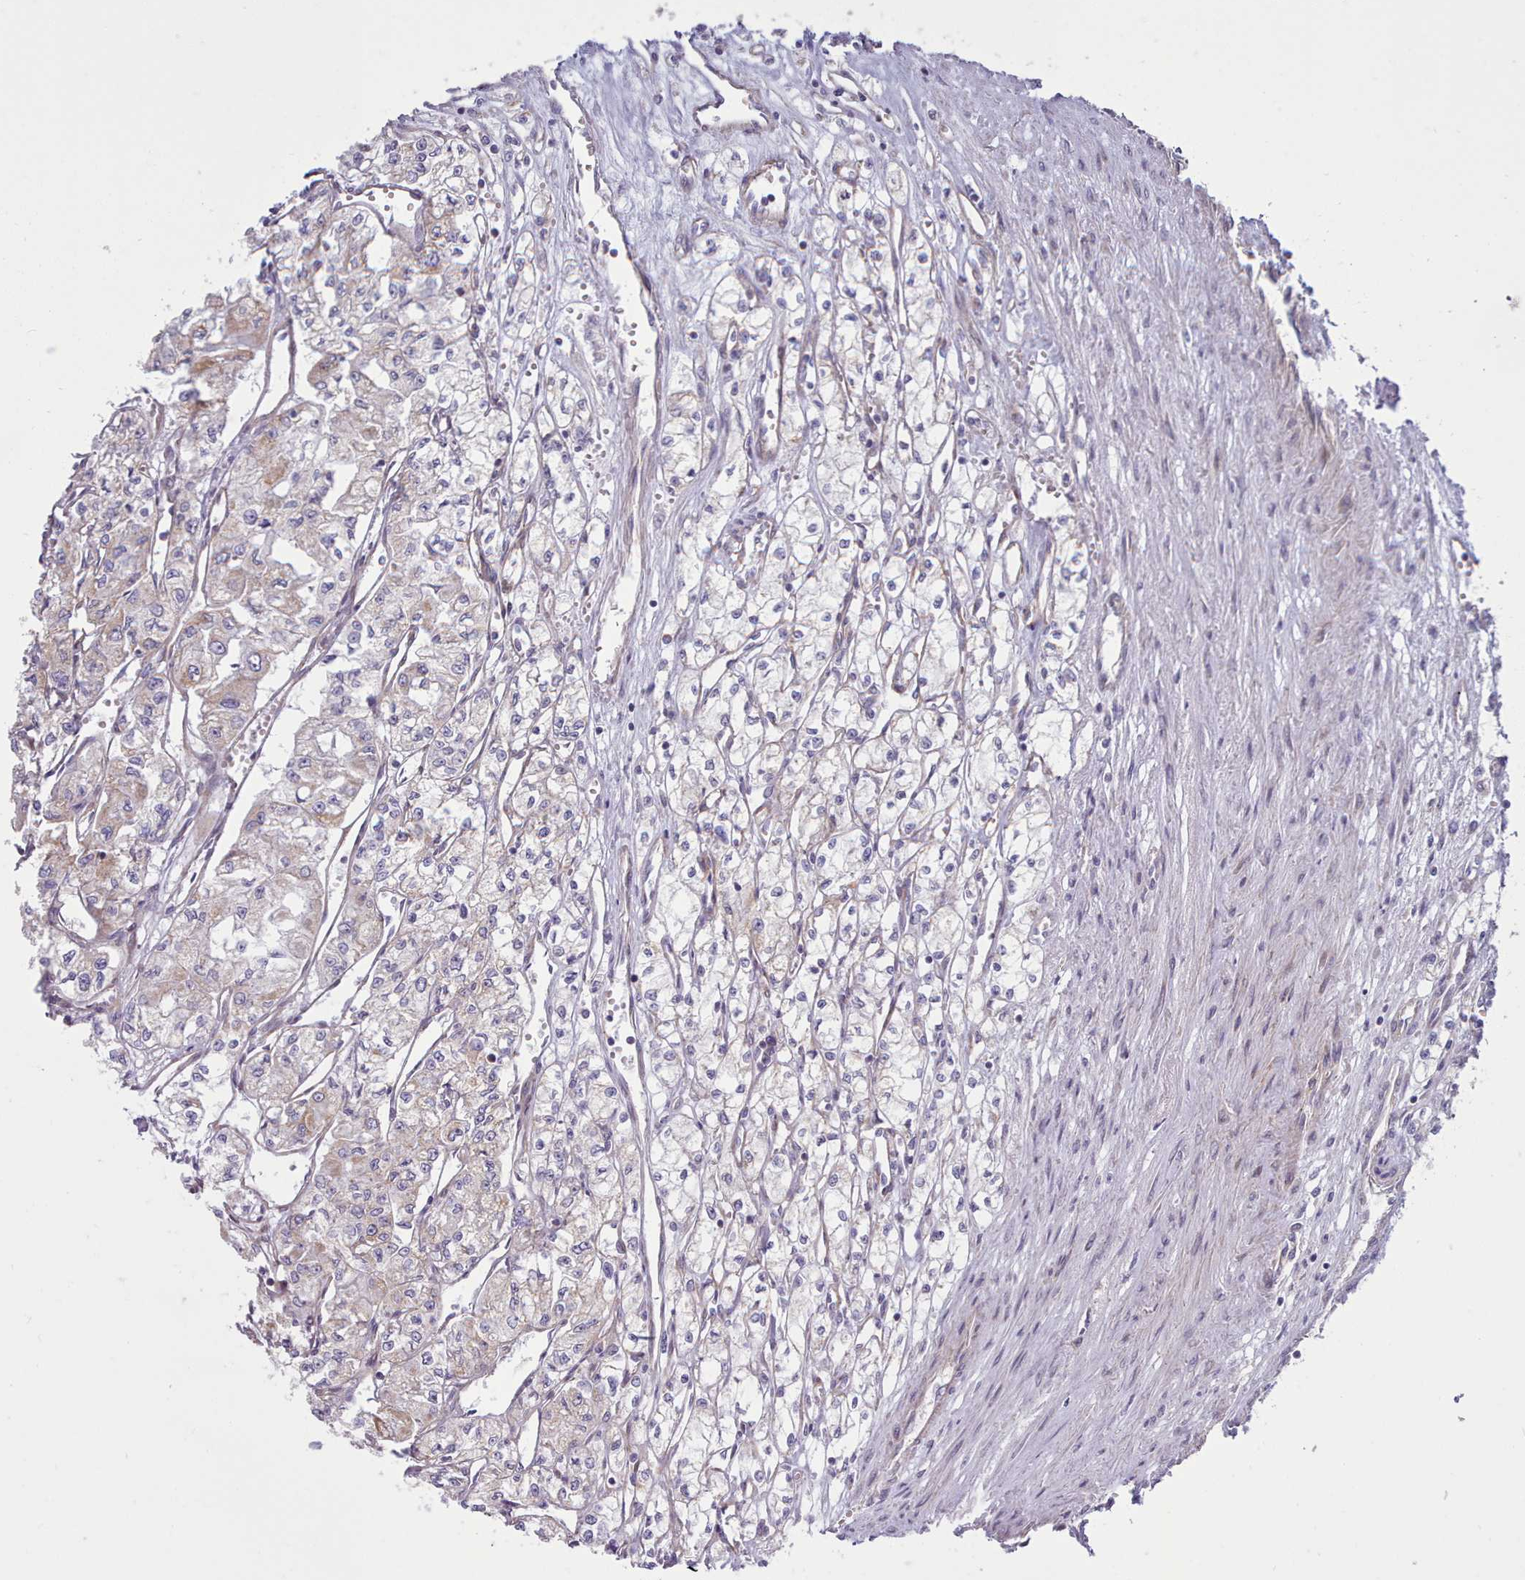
{"staining": {"intensity": "negative", "quantity": "none", "location": "none"}, "tissue": "renal cancer", "cell_type": "Tumor cells", "image_type": "cancer", "snomed": [{"axis": "morphology", "description": "Adenocarcinoma, NOS"}, {"axis": "topography", "description": "Kidney"}], "caption": "Photomicrograph shows no significant protein staining in tumor cells of adenocarcinoma (renal). Nuclei are stained in blue.", "gene": "MRPL21", "patient": {"sex": "male", "age": 59}}